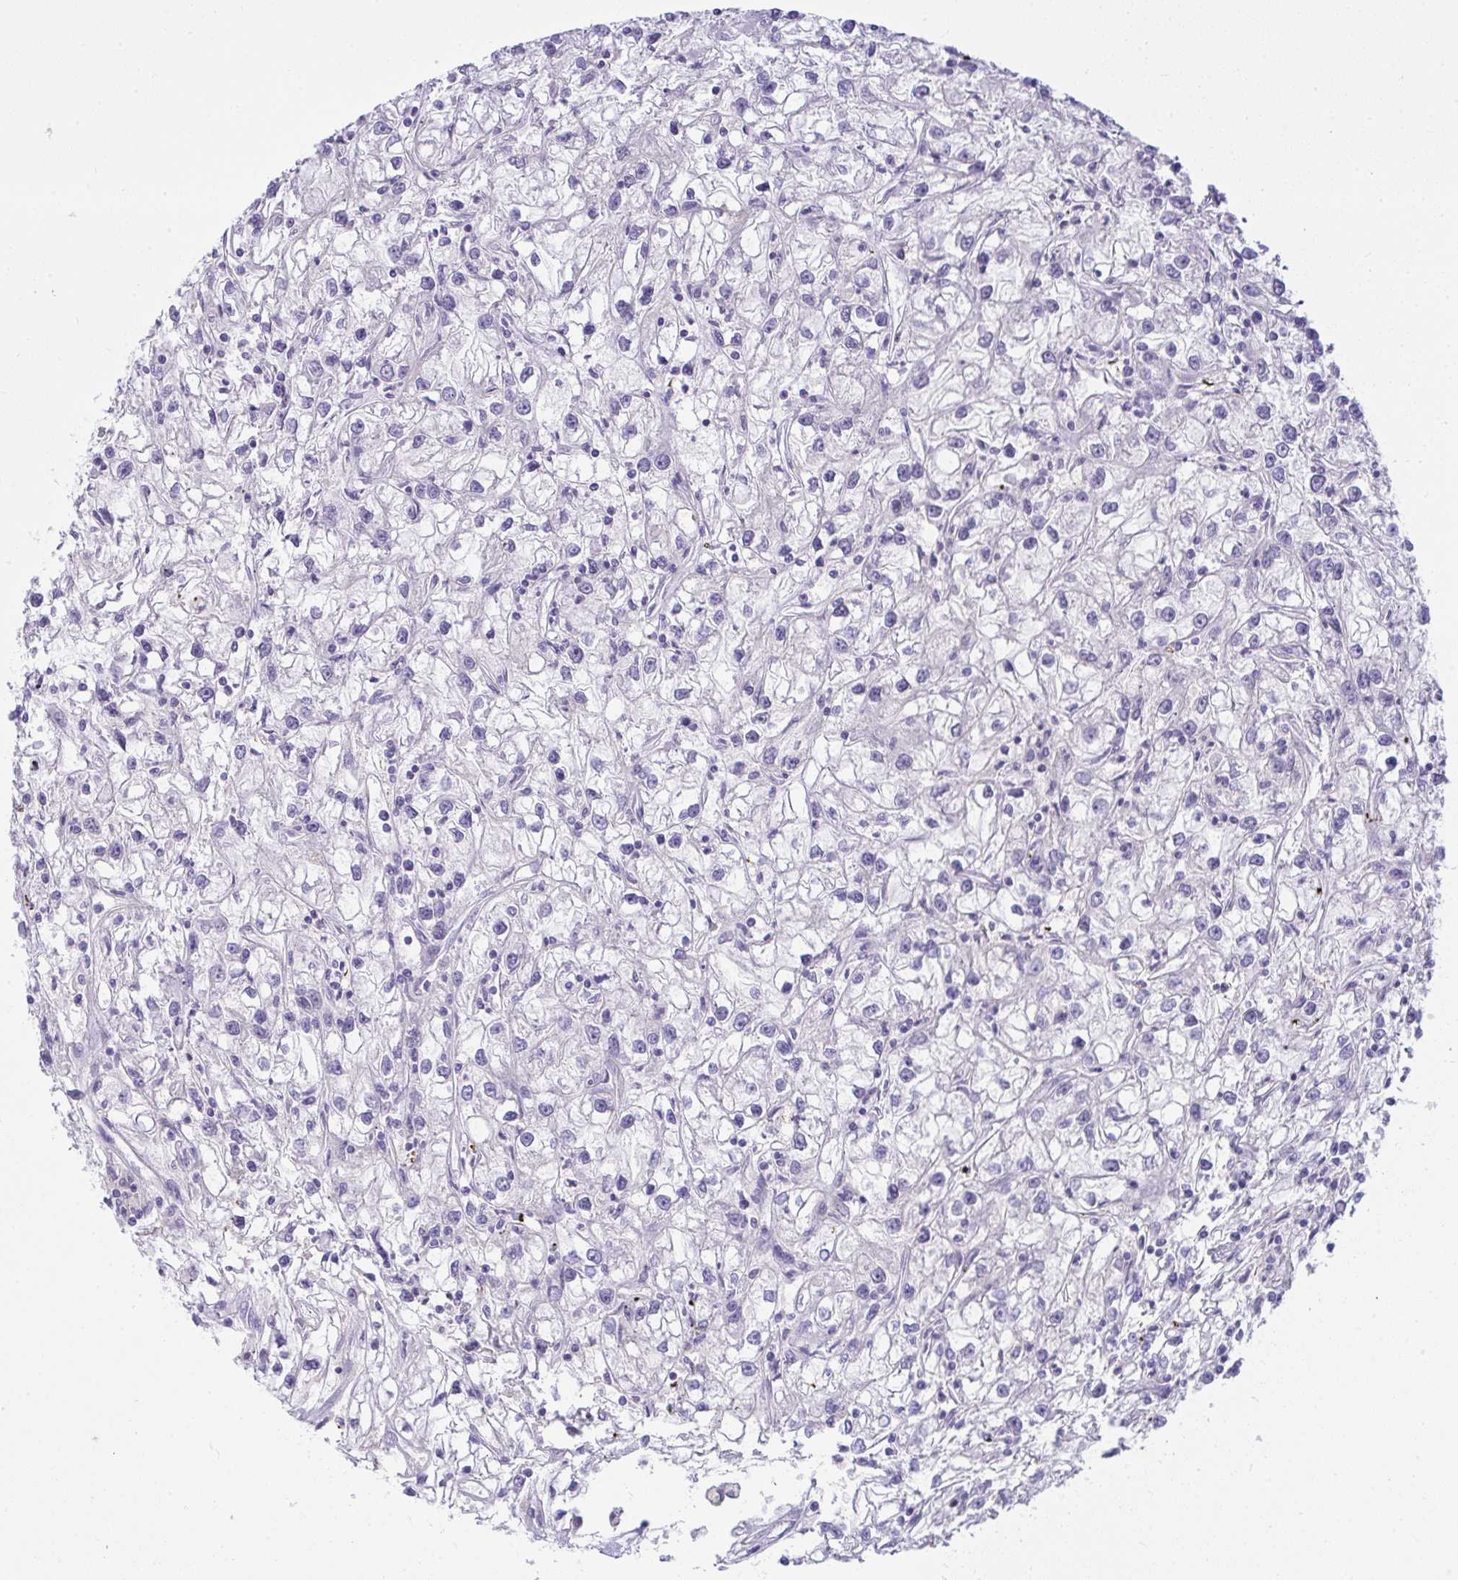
{"staining": {"intensity": "negative", "quantity": "none", "location": "none"}, "tissue": "renal cancer", "cell_type": "Tumor cells", "image_type": "cancer", "snomed": [{"axis": "morphology", "description": "Adenocarcinoma, NOS"}, {"axis": "topography", "description": "Kidney"}], "caption": "This is an IHC micrograph of renal cancer (adenocarcinoma). There is no positivity in tumor cells.", "gene": "LRRC36", "patient": {"sex": "female", "age": 59}}